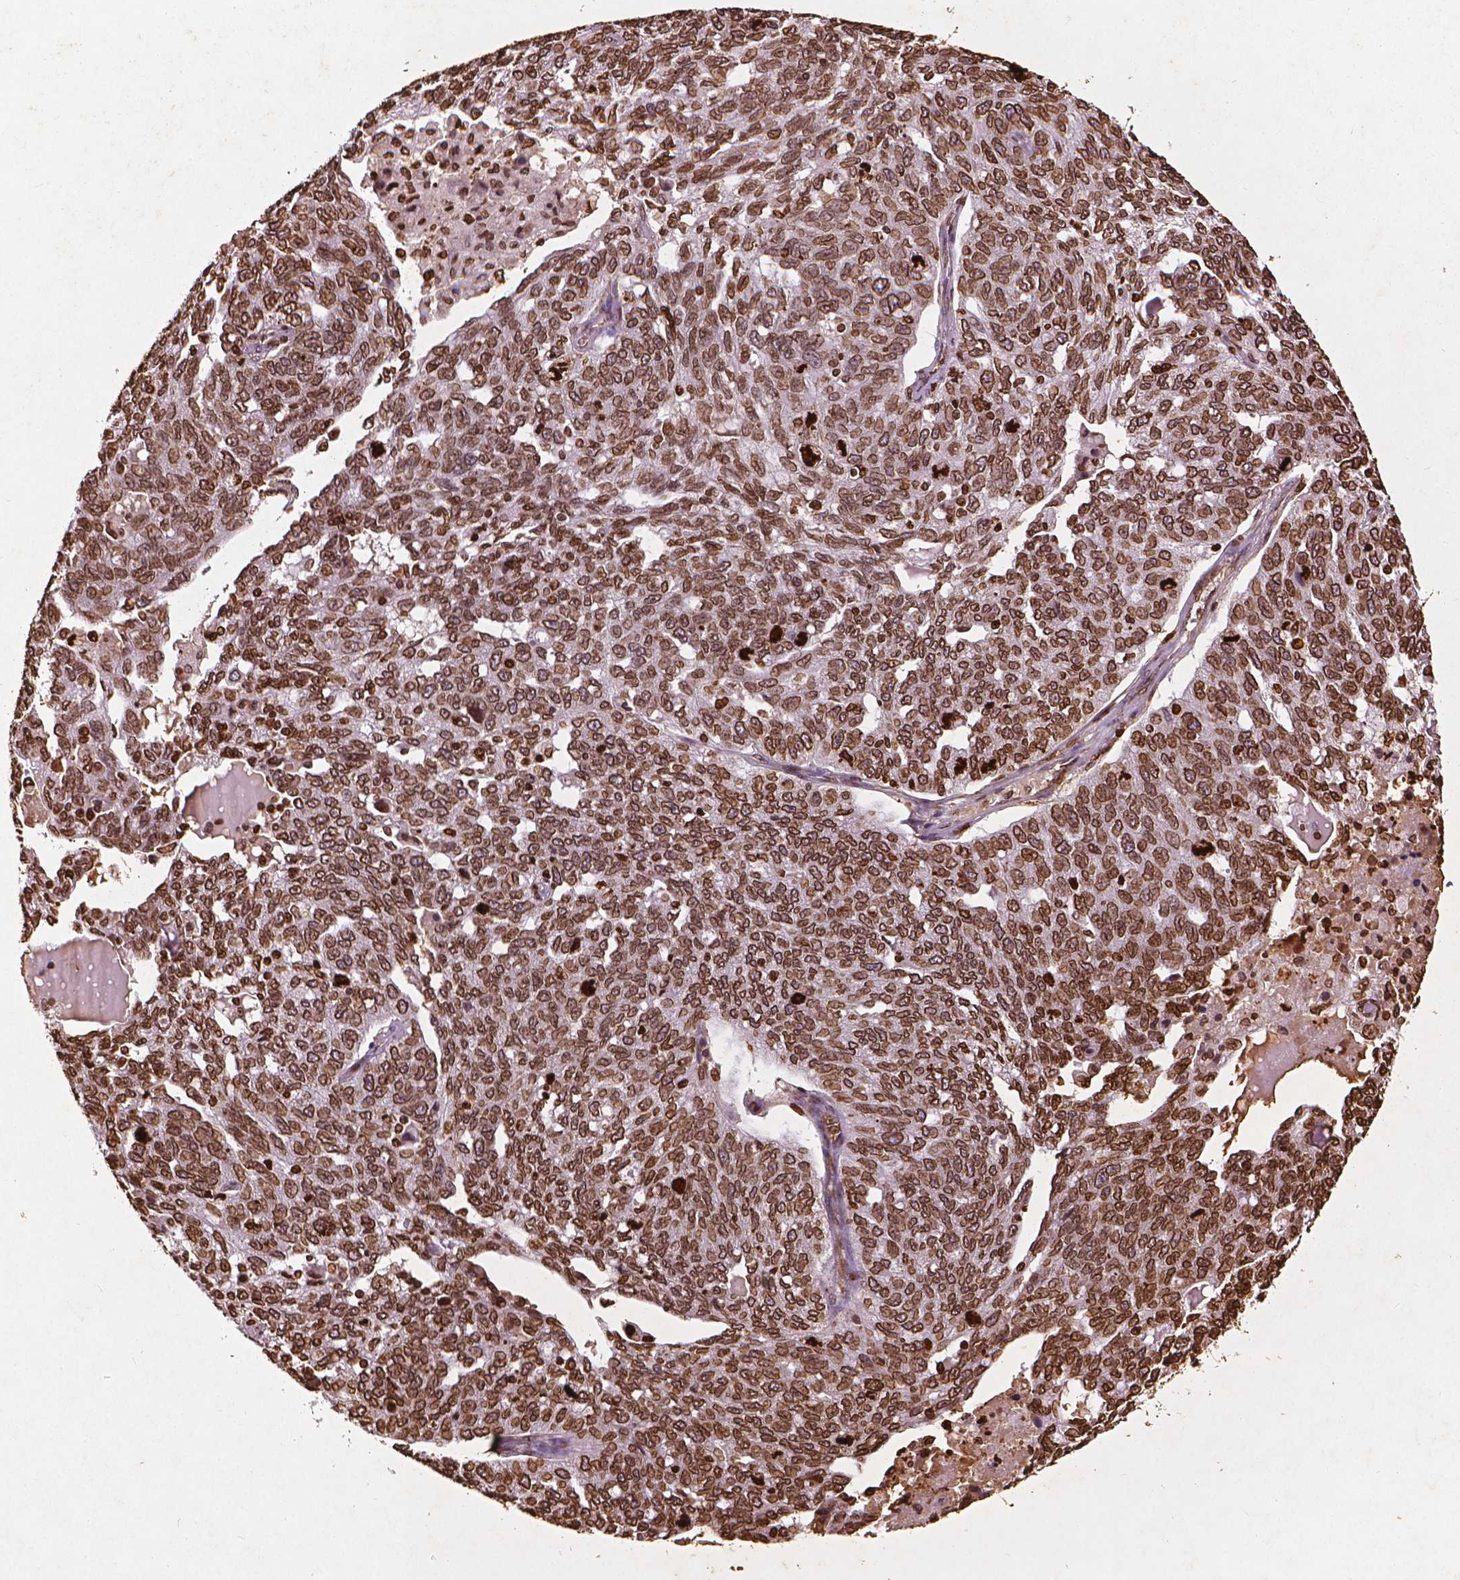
{"staining": {"intensity": "strong", "quantity": ">75%", "location": "cytoplasmic/membranous,nuclear"}, "tissue": "ovarian cancer", "cell_type": "Tumor cells", "image_type": "cancer", "snomed": [{"axis": "morphology", "description": "Cystadenocarcinoma, serous, NOS"}, {"axis": "topography", "description": "Ovary"}], "caption": "The micrograph shows staining of serous cystadenocarcinoma (ovarian), revealing strong cytoplasmic/membranous and nuclear protein expression (brown color) within tumor cells.", "gene": "LMNB1", "patient": {"sex": "female", "age": 71}}